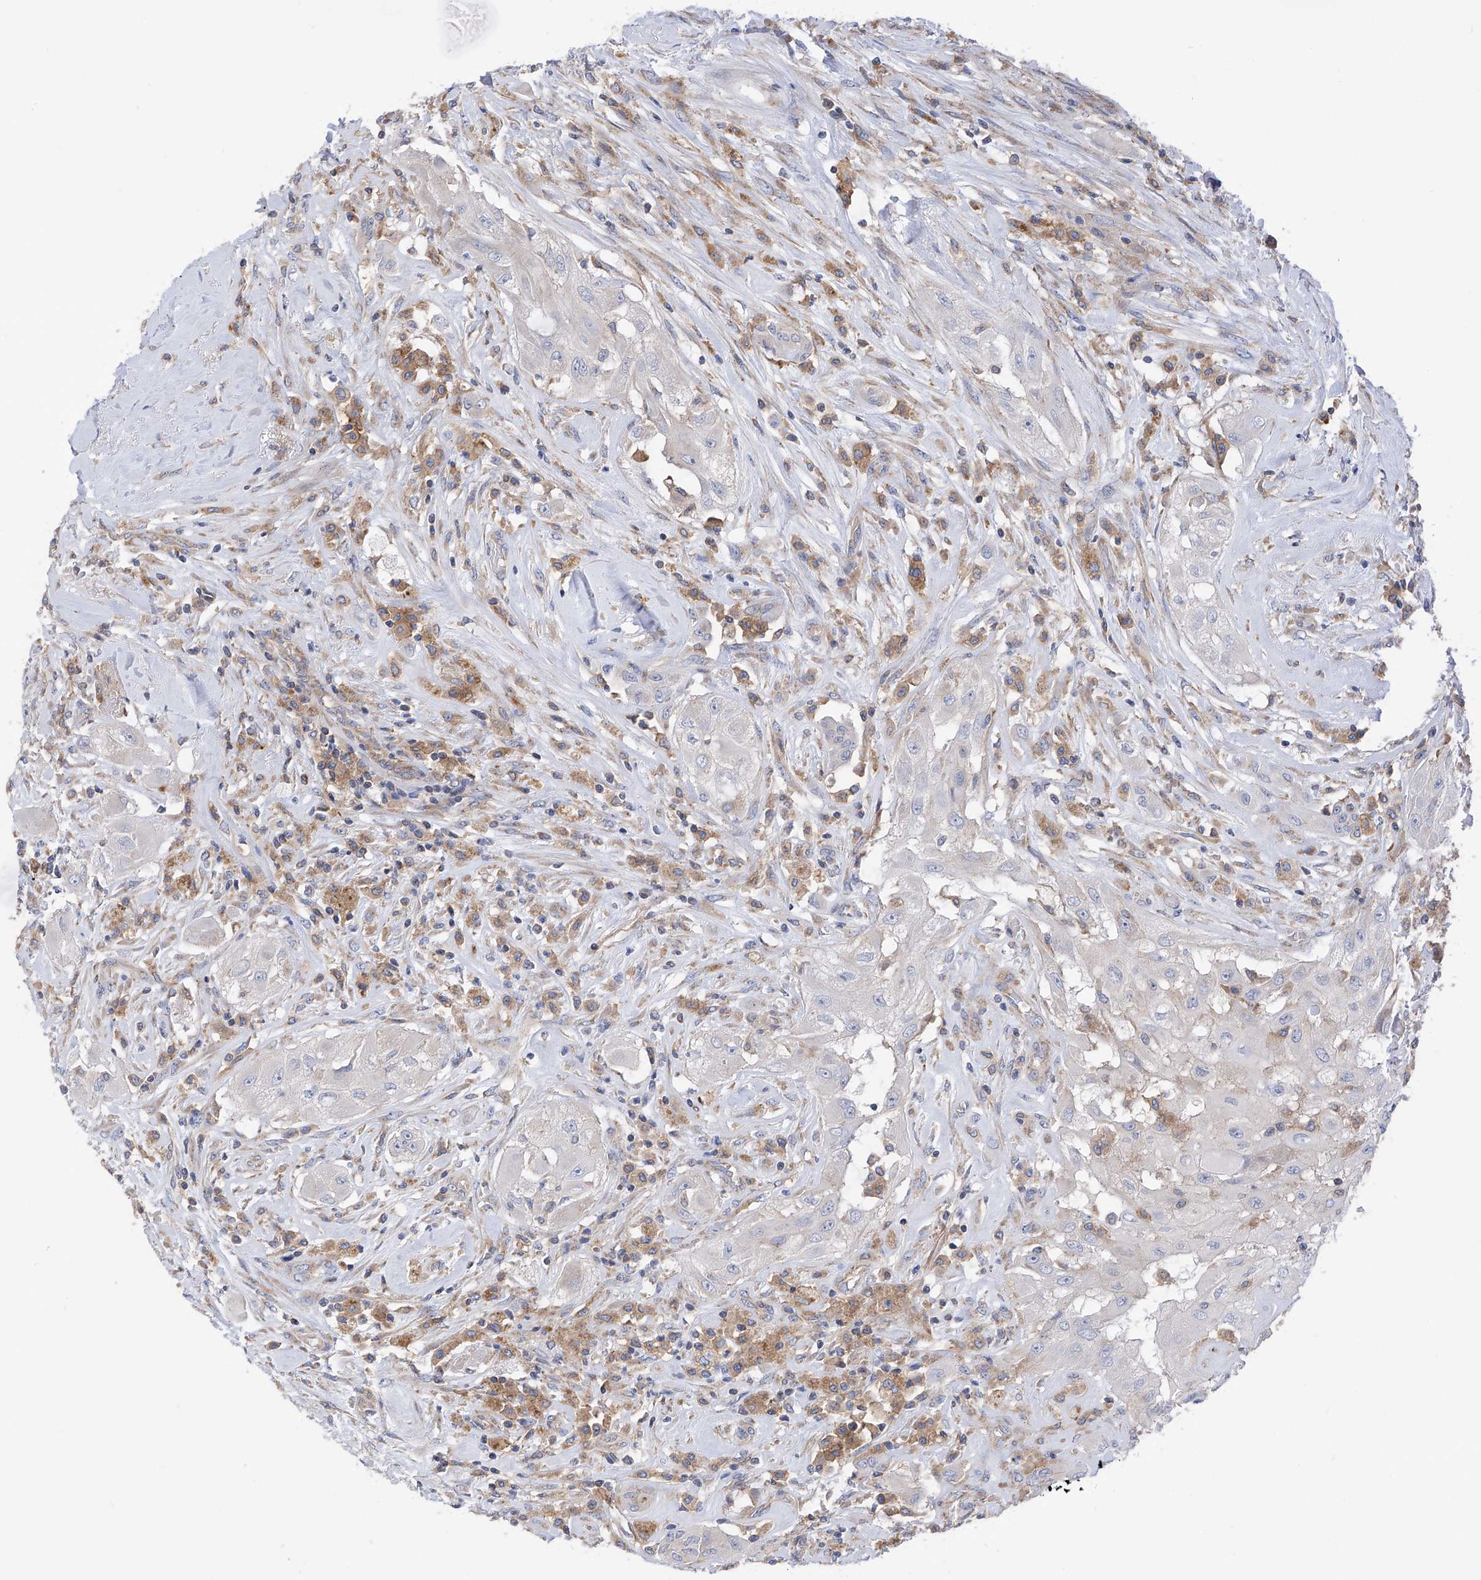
{"staining": {"intensity": "negative", "quantity": "none", "location": "none"}, "tissue": "thyroid cancer", "cell_type": "Tumor cells", "image_type": "cancer", "snomed": [{"axis": "morphology", "description": "Papillary adenocarcinoma, NOS"}, {"axis": "topography", "description": "Thyroid gland"}], "caption": "A high-resolution photomicrograph shows immunohistochemistry (IHC) staining of thyroid cancer, which shows no significant expression in tumor cells. (DAB (3,3'-diaminobenzidine) IHC visualized using brightfield microscopy, high magnification).", "gene": "P2RX7", "patient": {"sex": "female", "age": 59}}